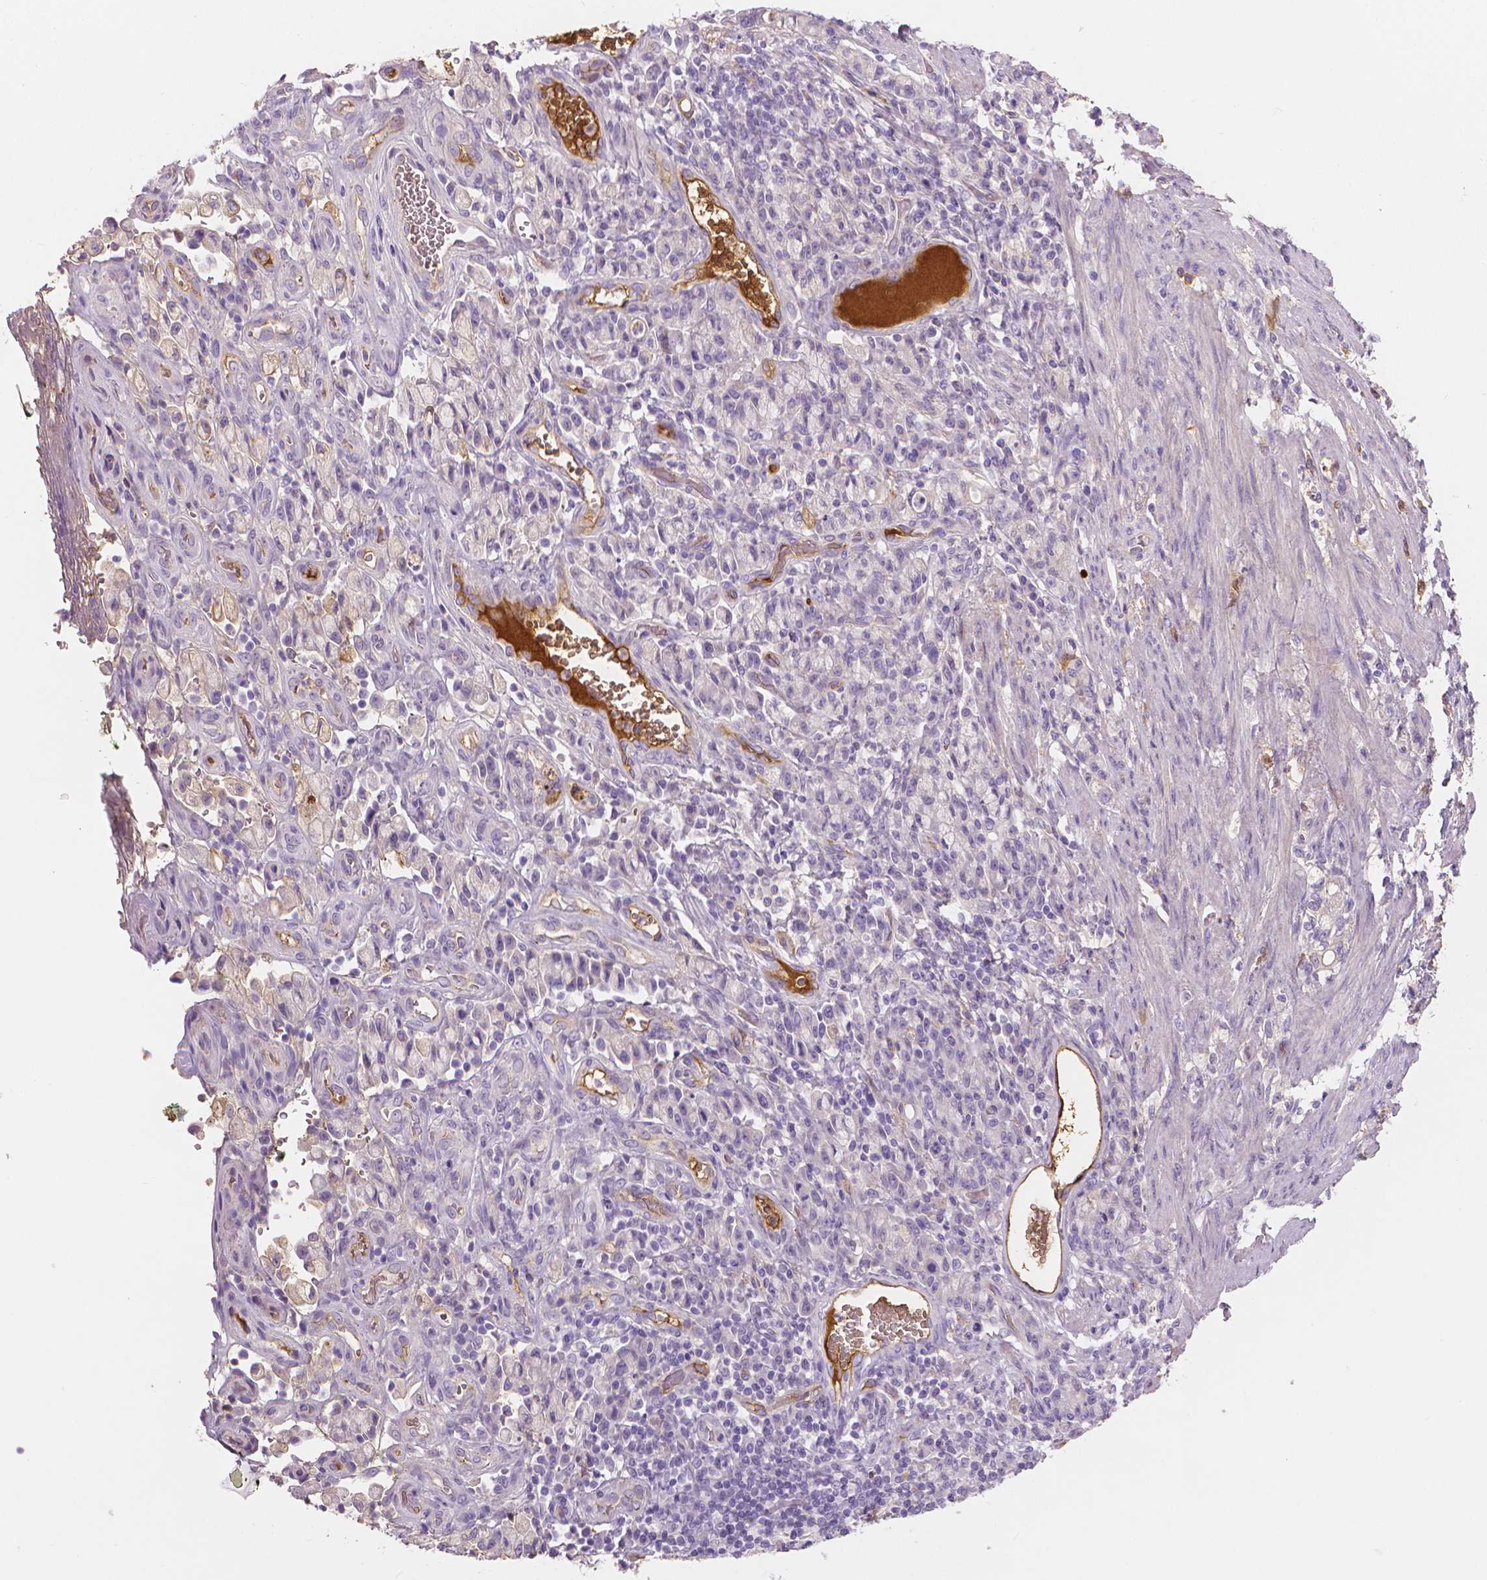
{"staining": {"intensity": "negative", "quantity": "none", "location": "none"}, "tissue": "stomach cancer", "cell_type": "Tumor cells", "image_type": "cancer", "snomed": [{"axis": "morphology", "description": "Adenocarcinoma, NOS"}, {"axis": "topography", "description": "Stomach"}], "caption": "A histopathology image of human adenocarcinoma (stomach) is negative for staining in tumor cells.", "gene": "APOA4", "patient": {"sex": "male", "age": 77}}